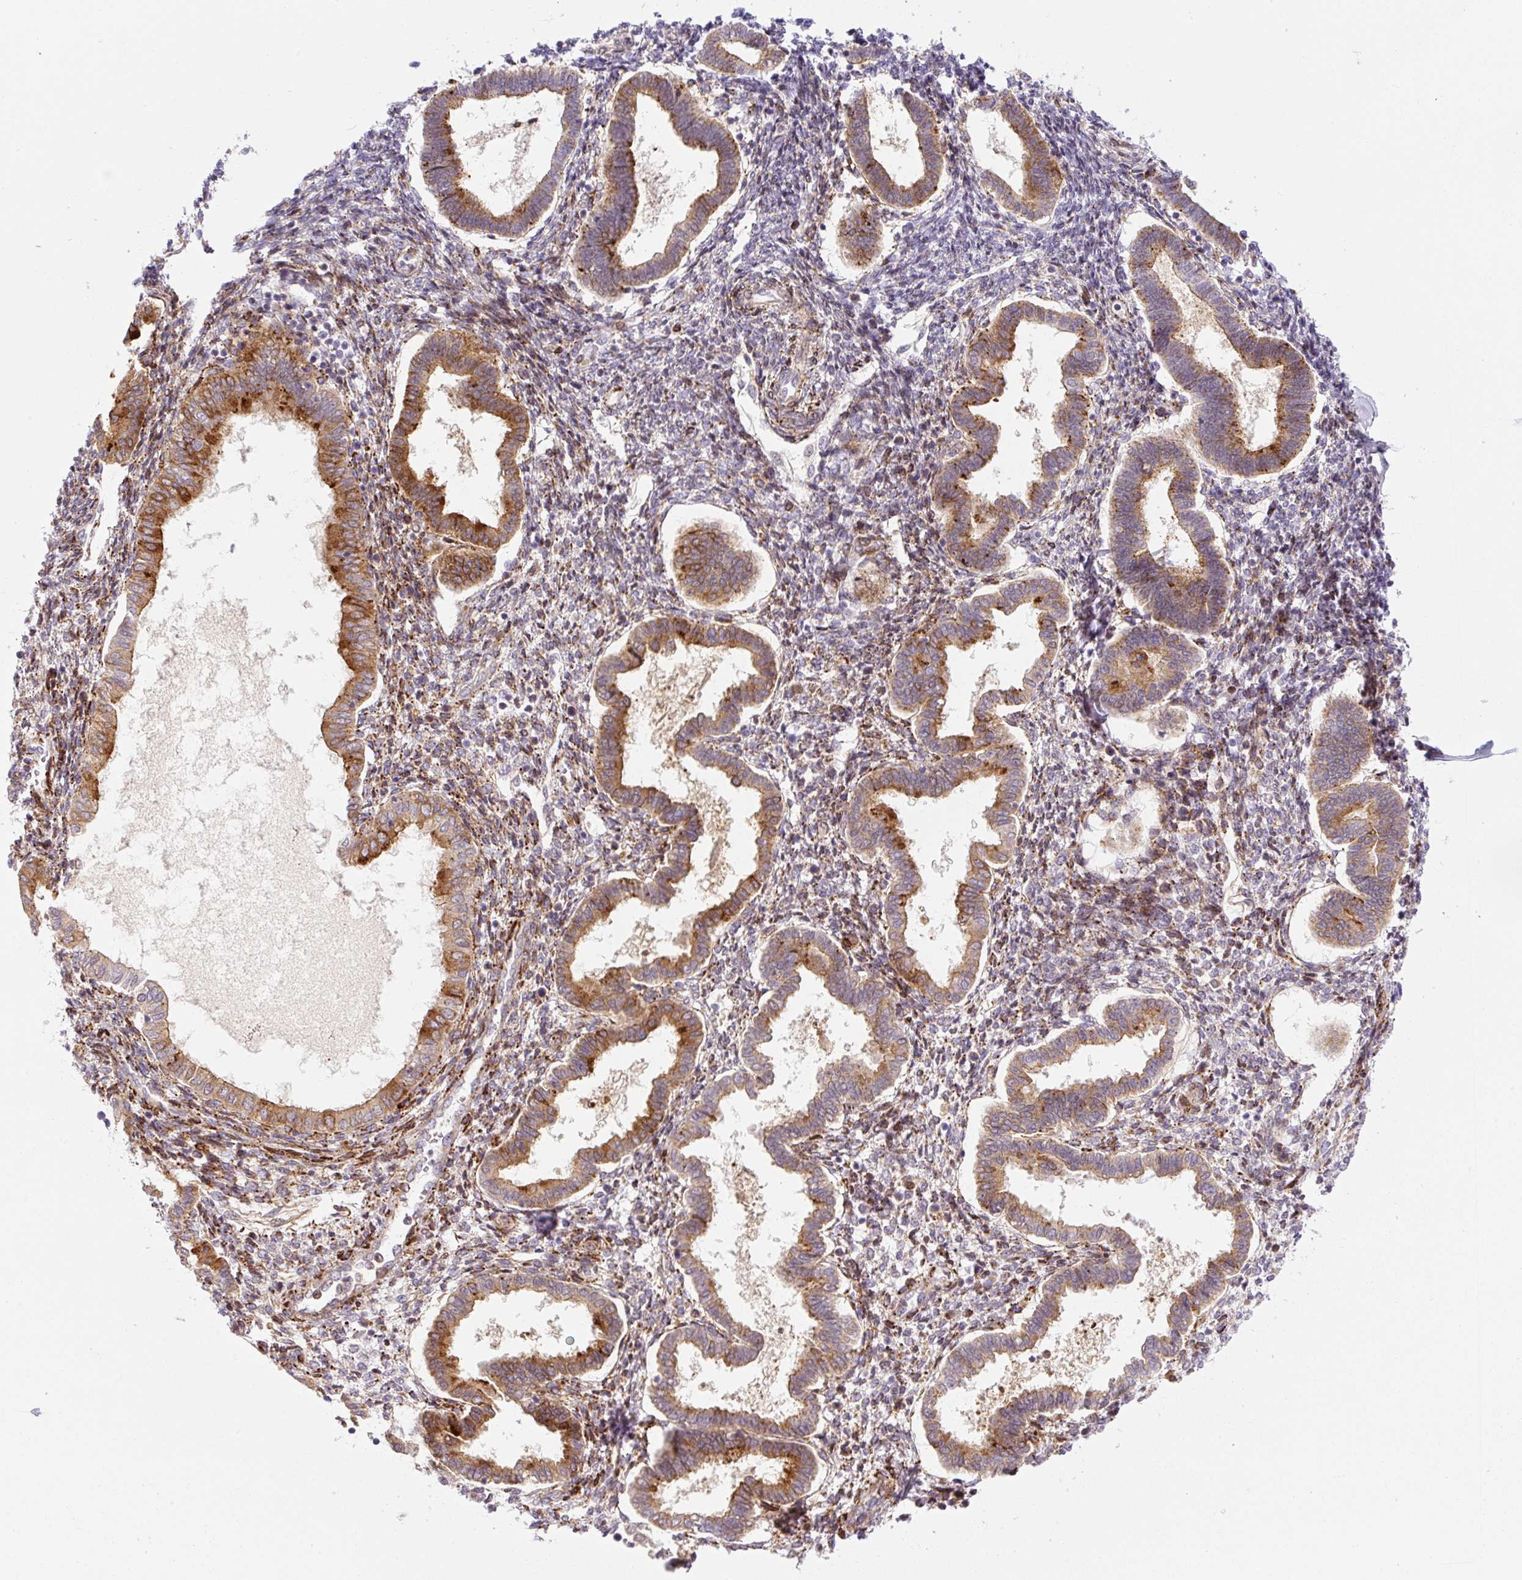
{"staining": {"intensity": "moderate", "quantity": "25%-75%", "location": "cytoplasmic/membranous"}, "tissue": "endometrium", "cell_type": "Cells in endometrial stroma", "image_type": "normal", "snomed": [{"axis": "morphology", "description": "Normal tissue, NOS"}, {"axis": "topography", "description": "Endometrium"}], "caption": "High-power microscopy captured an IHC micrograph of normal endometrium, revealing moderate cytoplasmic/membranous positivity in about 25%-75% of cells in endometrial stroma.", "gene": "DISP3", "patient": {"sex": "female", "age": 24}}